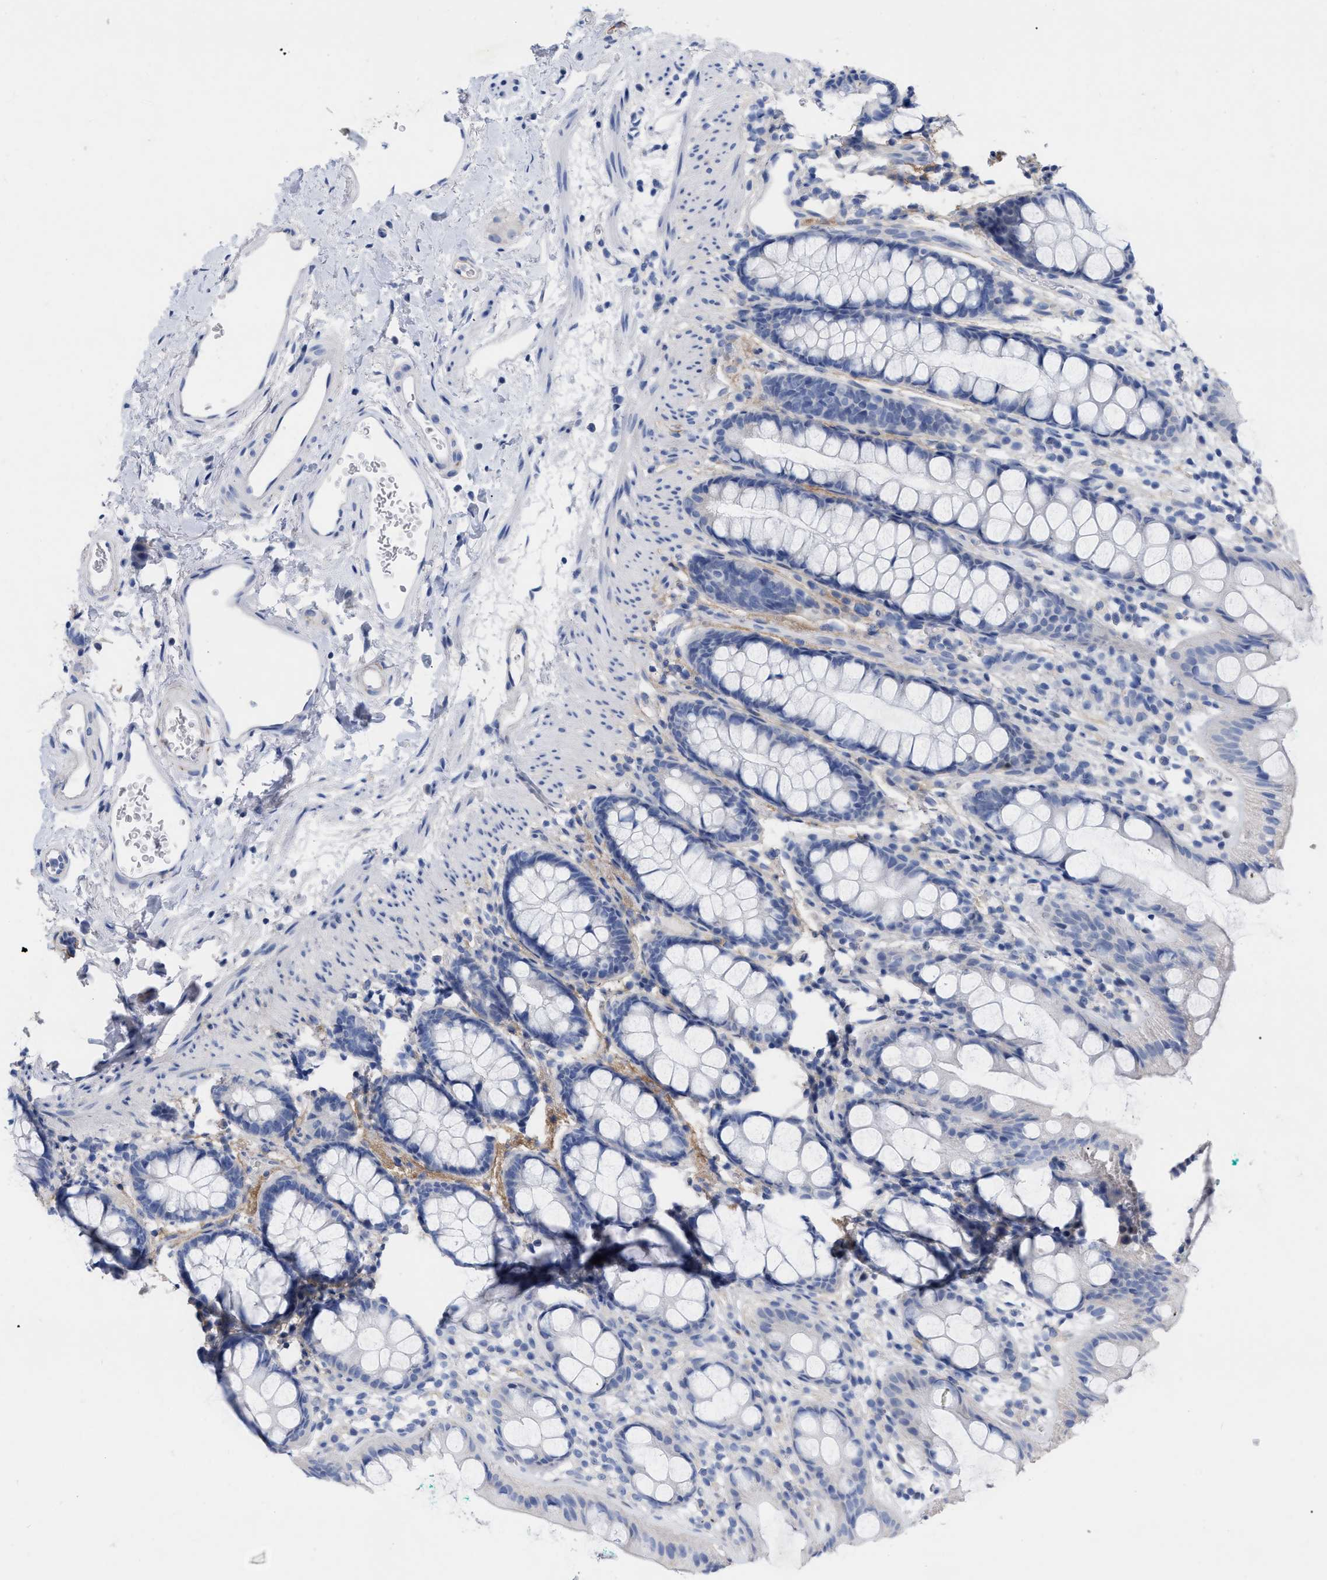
{"staining": {"intensity": "negative", "quantity": "none", "location": "none"}, "tissue": "rectum", "cell_type": "Glandular cells", "image_type": "normal", "snomed": [{"axis": "morphology", "description": "Normal tissue, NOS"}, {"axis": "topography", "description": "Rectum"}], "caption": "A high-resolution image shows immunohistochemistry staining of unremarkable rectum, which reveals no significant positivity in glandular cells.", "gene": "HAPLN1", "patient": {"sex": "female", "age": 65}}